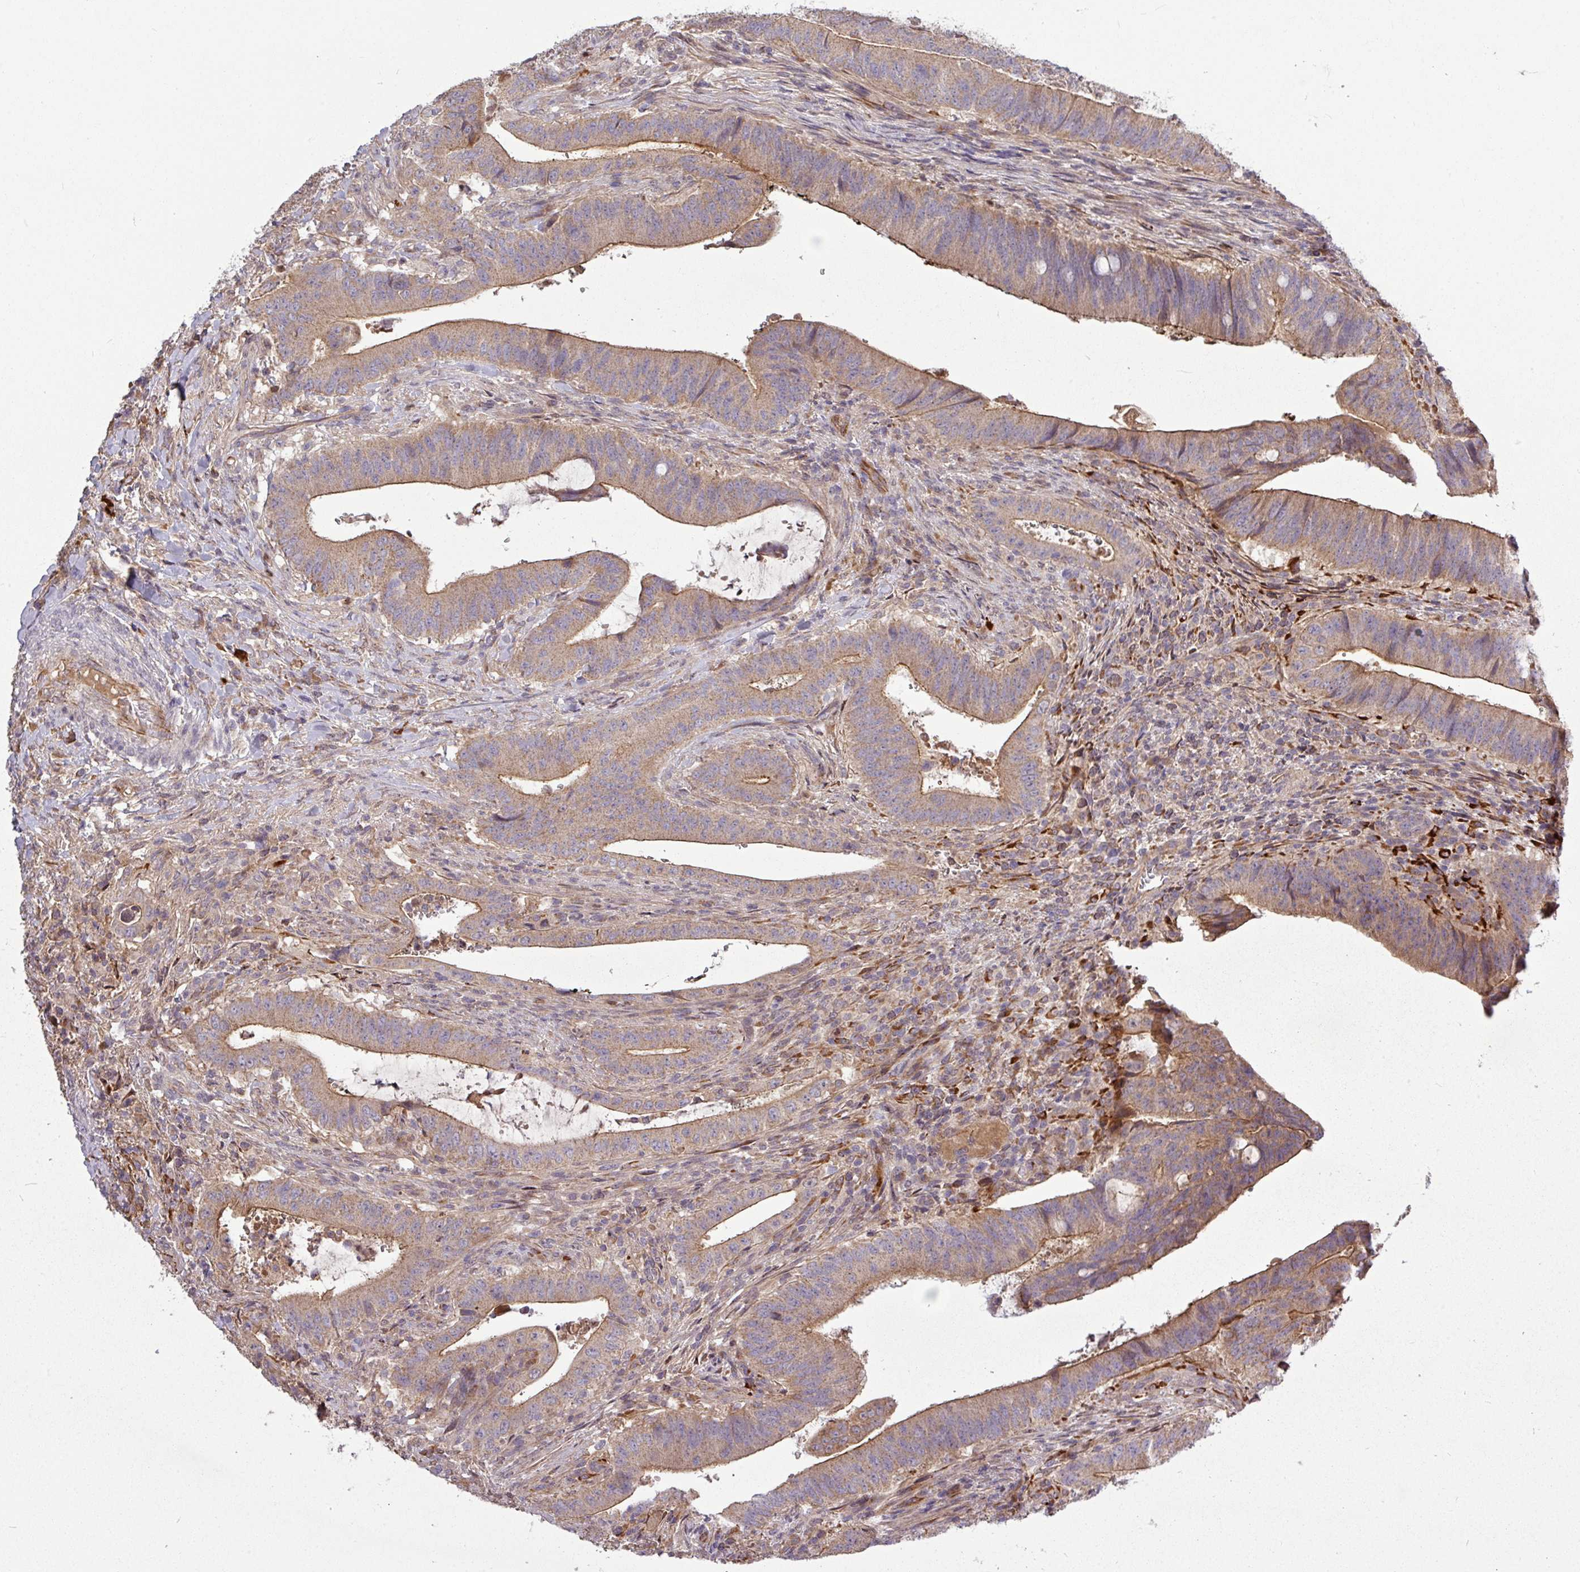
{"staining": {"intensity": "moderate", "quantity": ">75%", "location": "cytoplasmic/membranous"}, "tissue": "colorectal cancer", "cell_type": "Tumor cells", "image_type": "cancer", "snomed": [{"axis": "morphology", "description": "Adenocarcinoma, NOS"}, {"axis": "topography", "description": "Colon"}], "caption": "Colorectal adenocarcinoma stained with a protein marker shows moderate staining in tumor cells.", "gene": "PAPLN", "patient": {"sex": "female", "age": 43}}